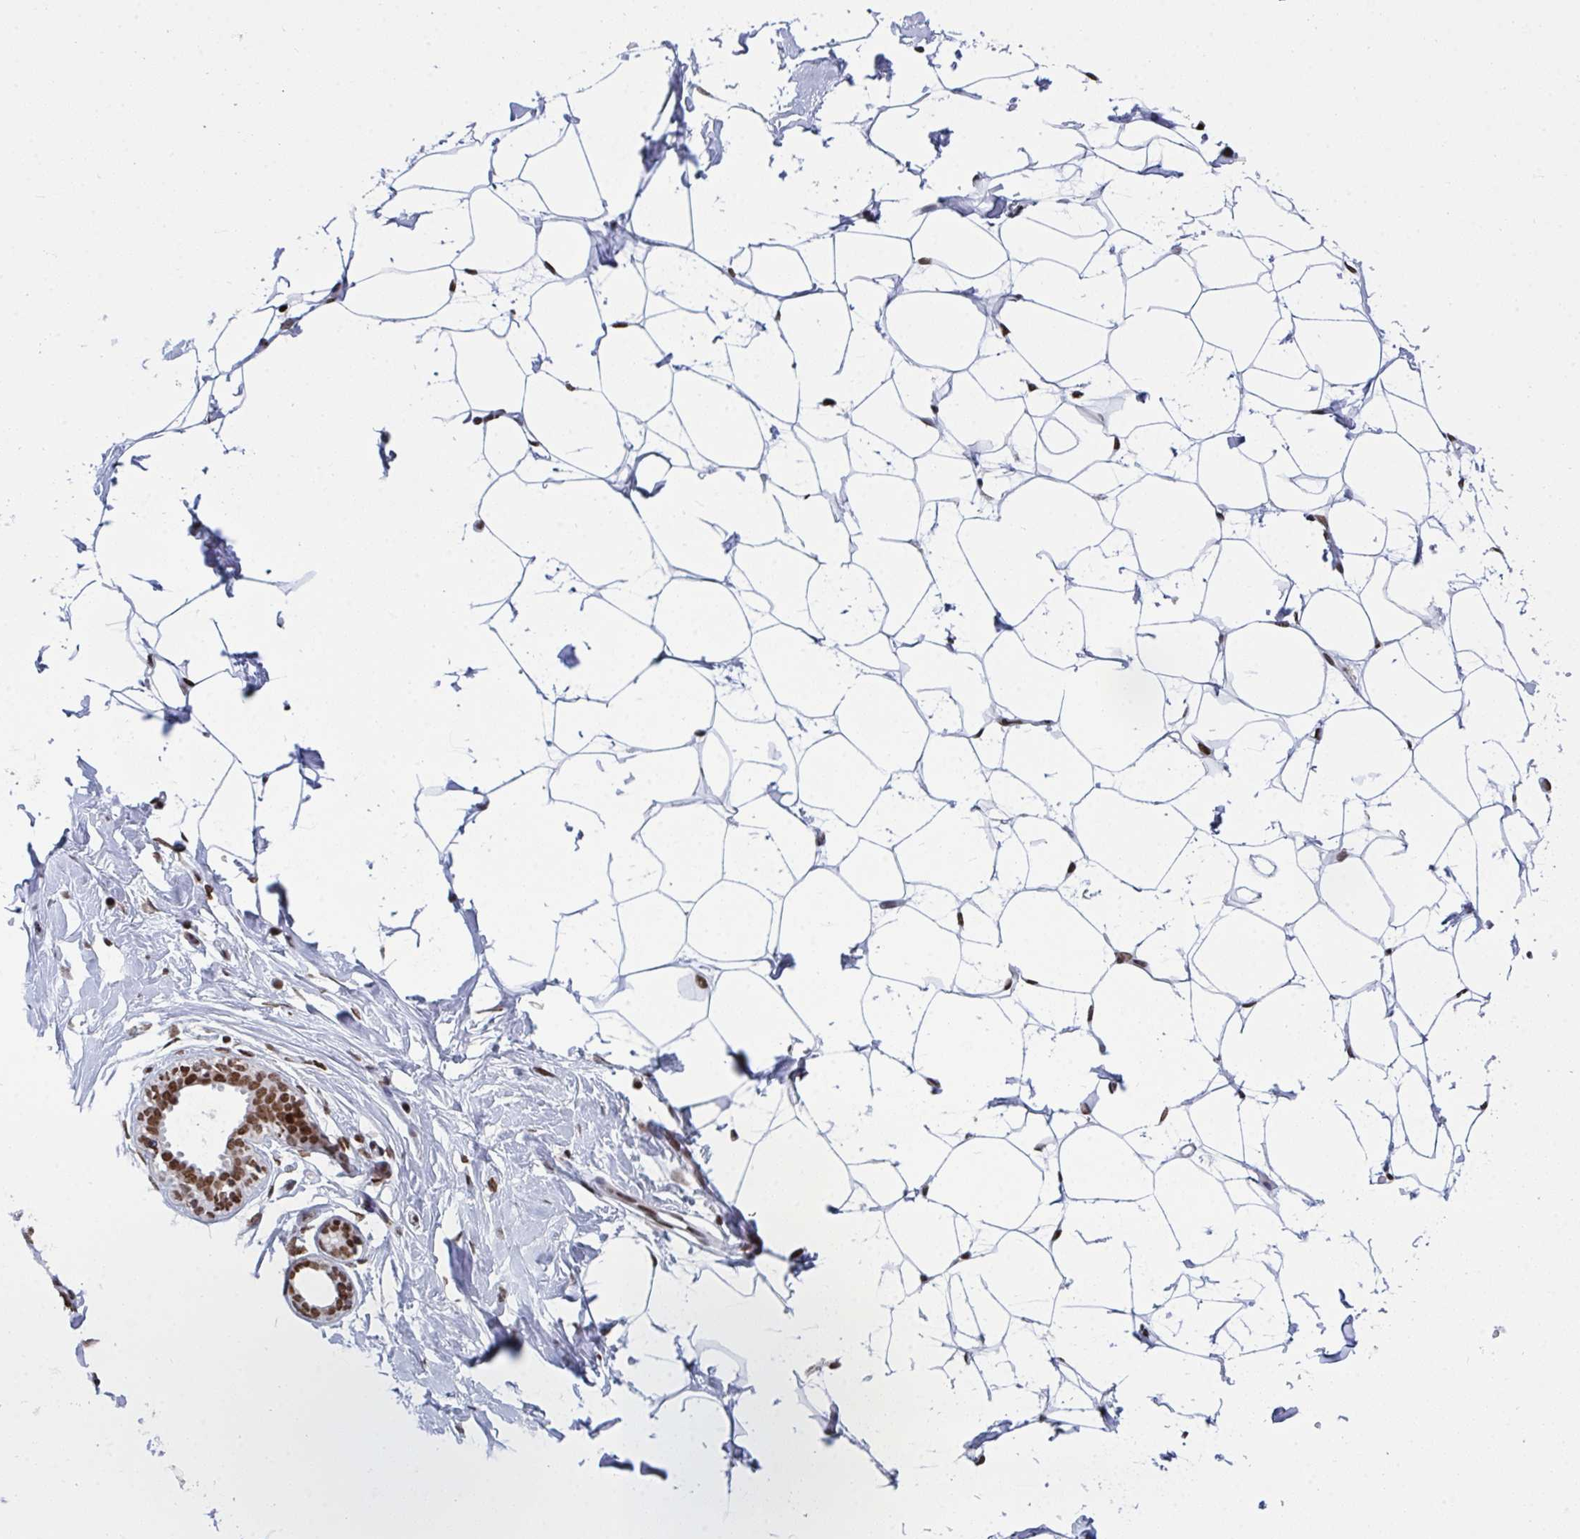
{"staining": {"intensity": "strong", "quantity": "25%-75%", "location": "nuclear"}, "tissue": "breast", "cell_type": "Adipocytes", "image_type": "normal", "snomed": [{"axis": "morphology", "description": "Normal tissue, NOS"}, {"axis": "topography", "description": "Breast"}], "caption": "Protein analysis of unremarkable breast demonstrates strong nuclear expression in about 25%-75% of adipocytes. (DAB (3,3'-diaminobenzidine) IHC with brightfield microscopy, high magnification).", "gene": "ZNF607", "patient": {"sex": "female", "age": 27}}